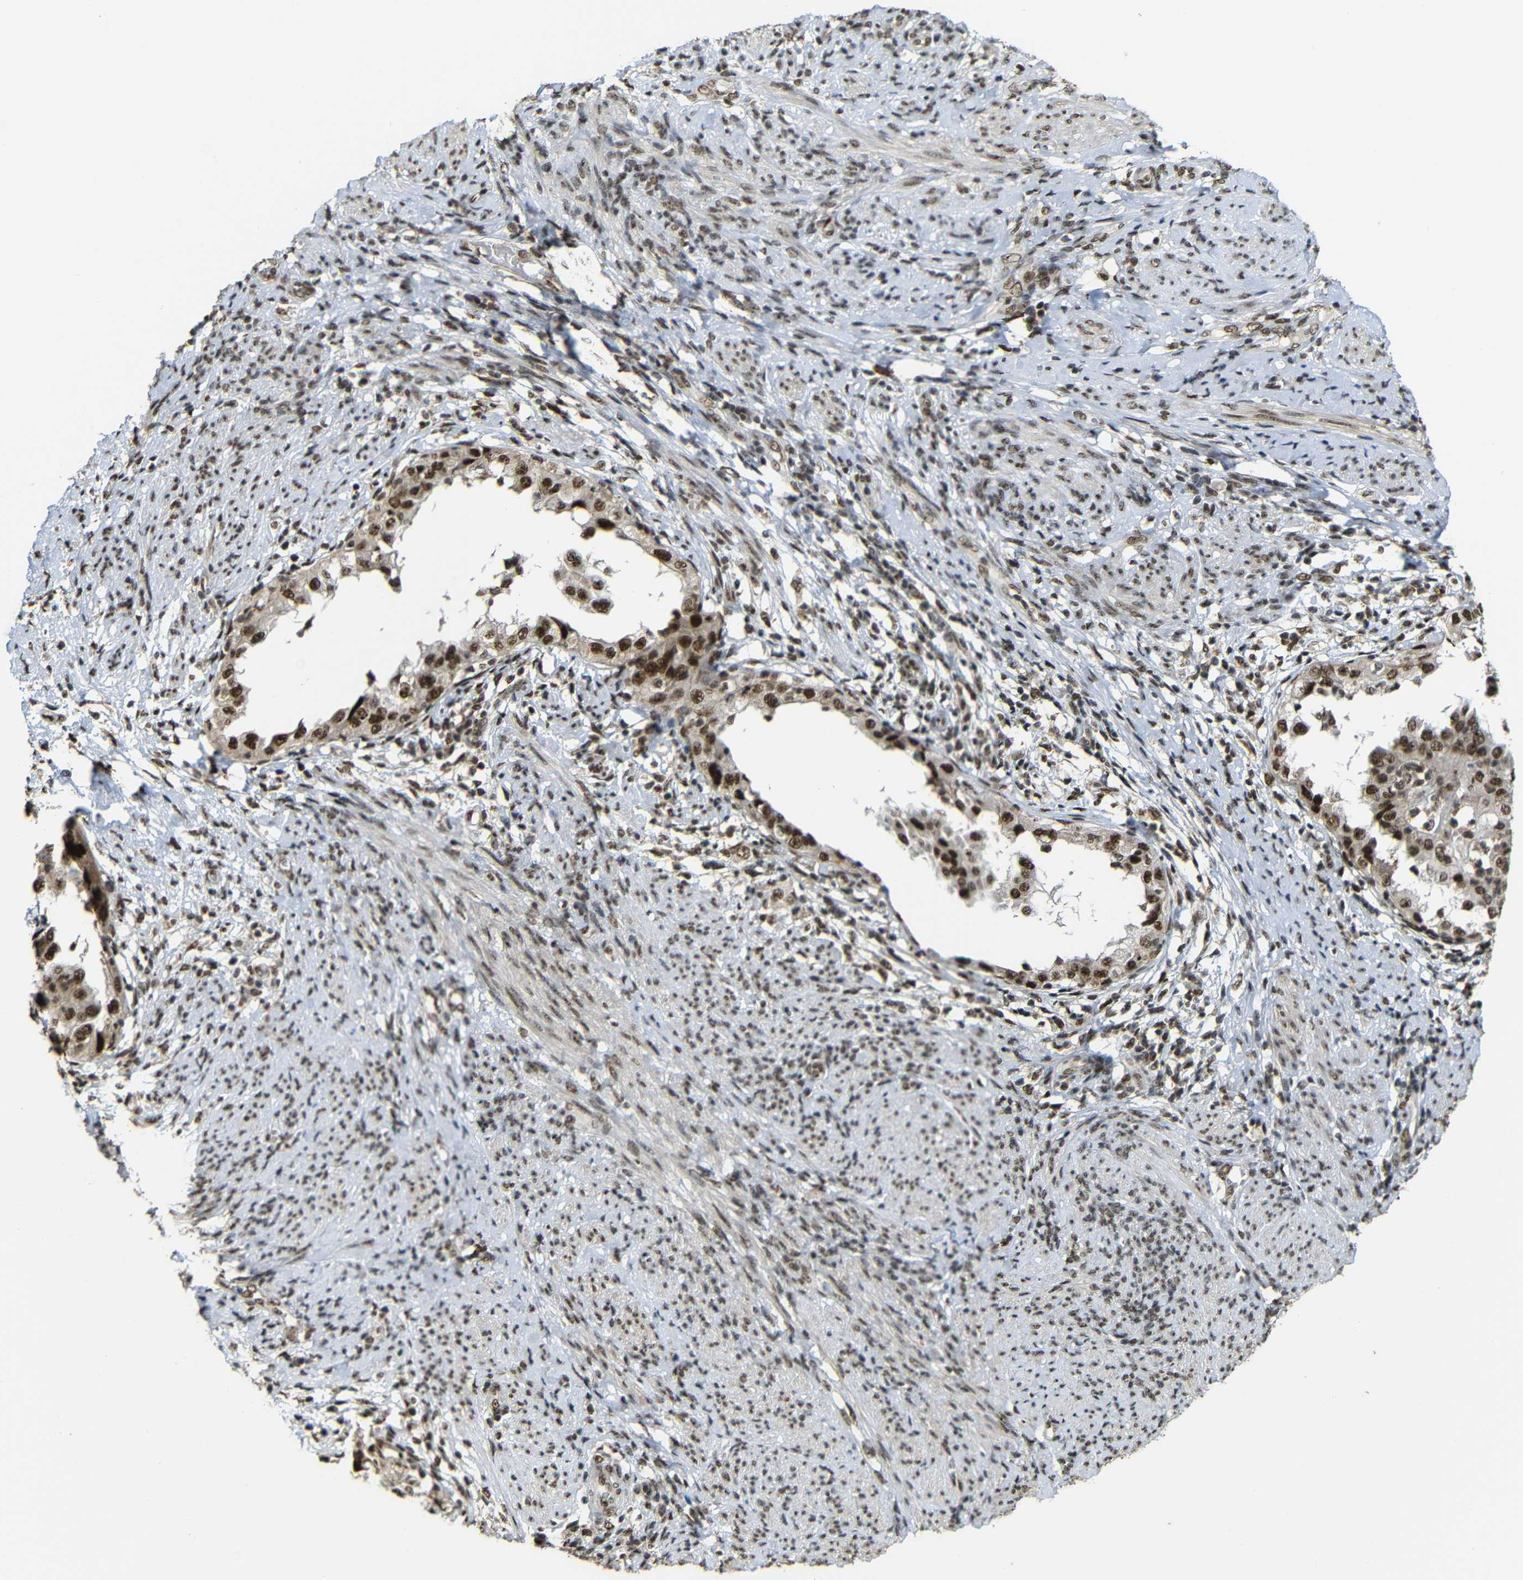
{"staining": {"intensity": "moderate", "quantity": ">75%", "location": "cytoplasmic/membranous,nuclear"}, "tissue": "endometrial cancer", "cell_type": "Tumor cells", "image_type": "cancer", "snomed": [{"axis": "morphology", "description": "Adenocarcinoma, NOS"}, {"axis": "topography", "description": "Endometrium"}], "caption": "Immunohistochemistry image of neoplastic tissue: human endometrial adenocarcinoma stained using immunohistochemistry demonstrates medium levels of moderate protein expression localized specifically in the cytoplasmic/membranous and nuclear of tumor cells, appearing as a cytoplasmic/membranous and nuclear brown color.", "gene": "TCF7L2", "patient": {"sex": "female", "age": 85}}